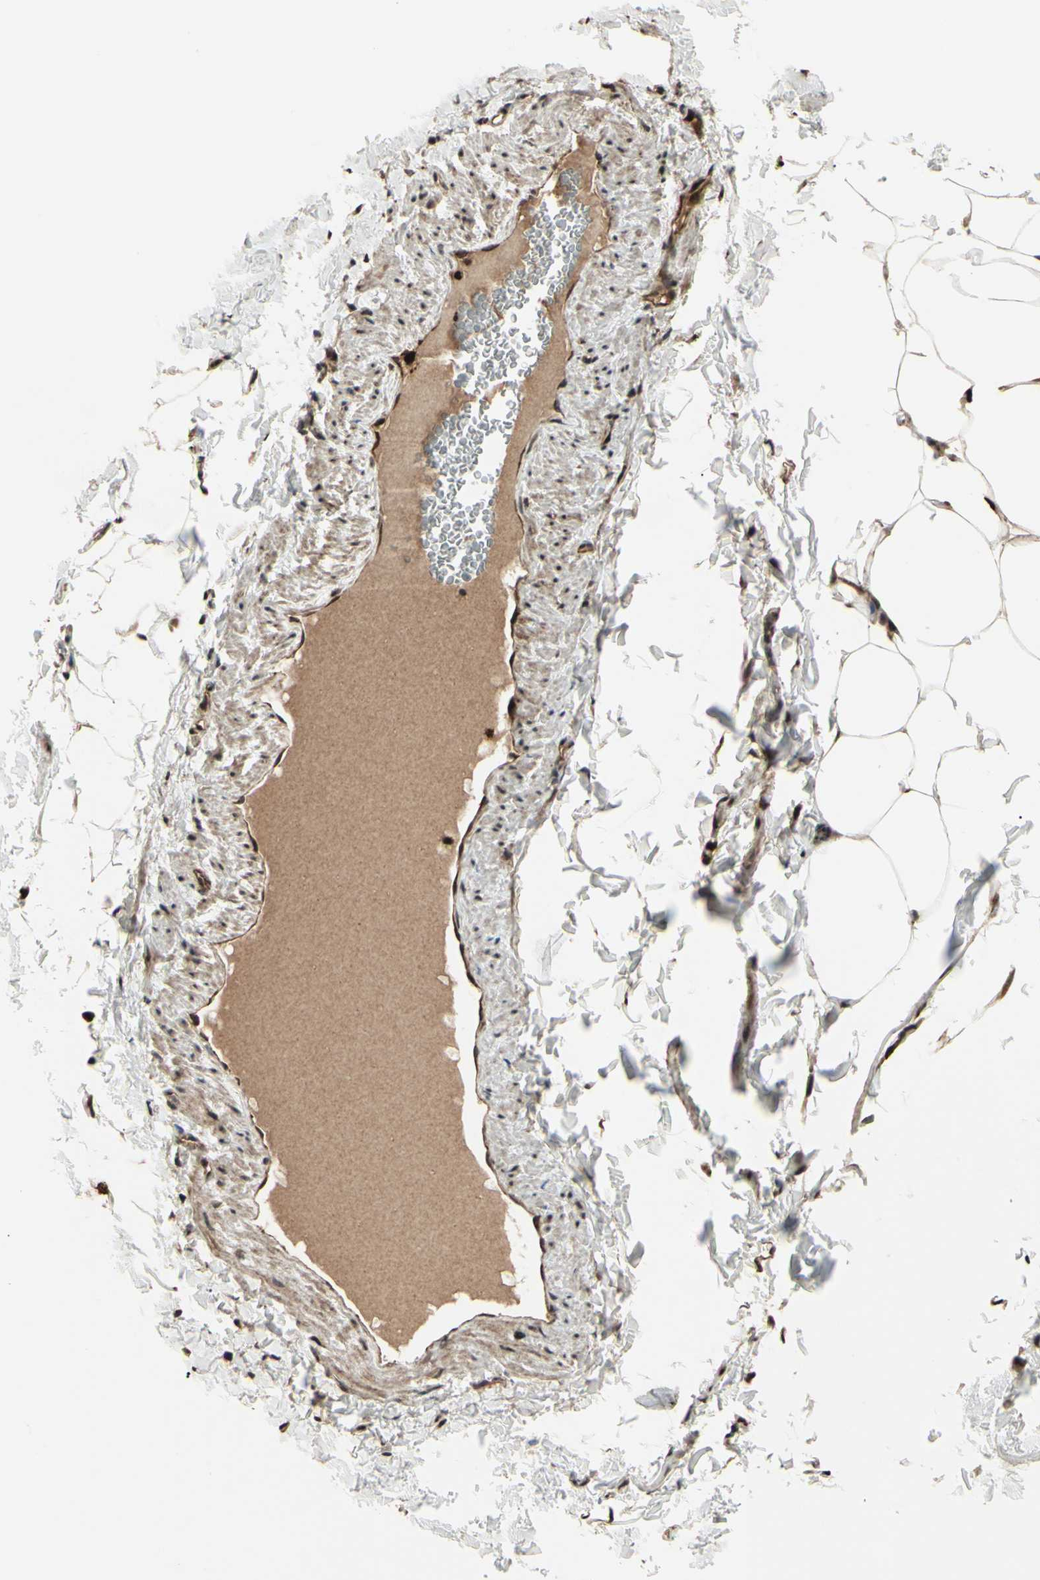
{"staining": {"intensity": "moderate", "quantity": ">75%", "location": "cytoplasmic/membranous,nuclear"}, "tissue": "adipose tissue", "cell_type": "Adipocytes", "image_type": "normal", "snomed": [{"axis": "morphology", "description": "Normal tissue, NOS"}, {"axis": "topography", "description": "Vascular tissue"}], "caption": "A micrograph of human adipose tissue stained for a protein displays moderate cytoplasmic/membranous,nuclear brown staining in adipocytes. (DAB (3,3'-diaminobenzidine) = brown stain, brightfield microscopy at high magnification).", "gene": "MLF2", "patient": {"sex": "male", "age": 41}}